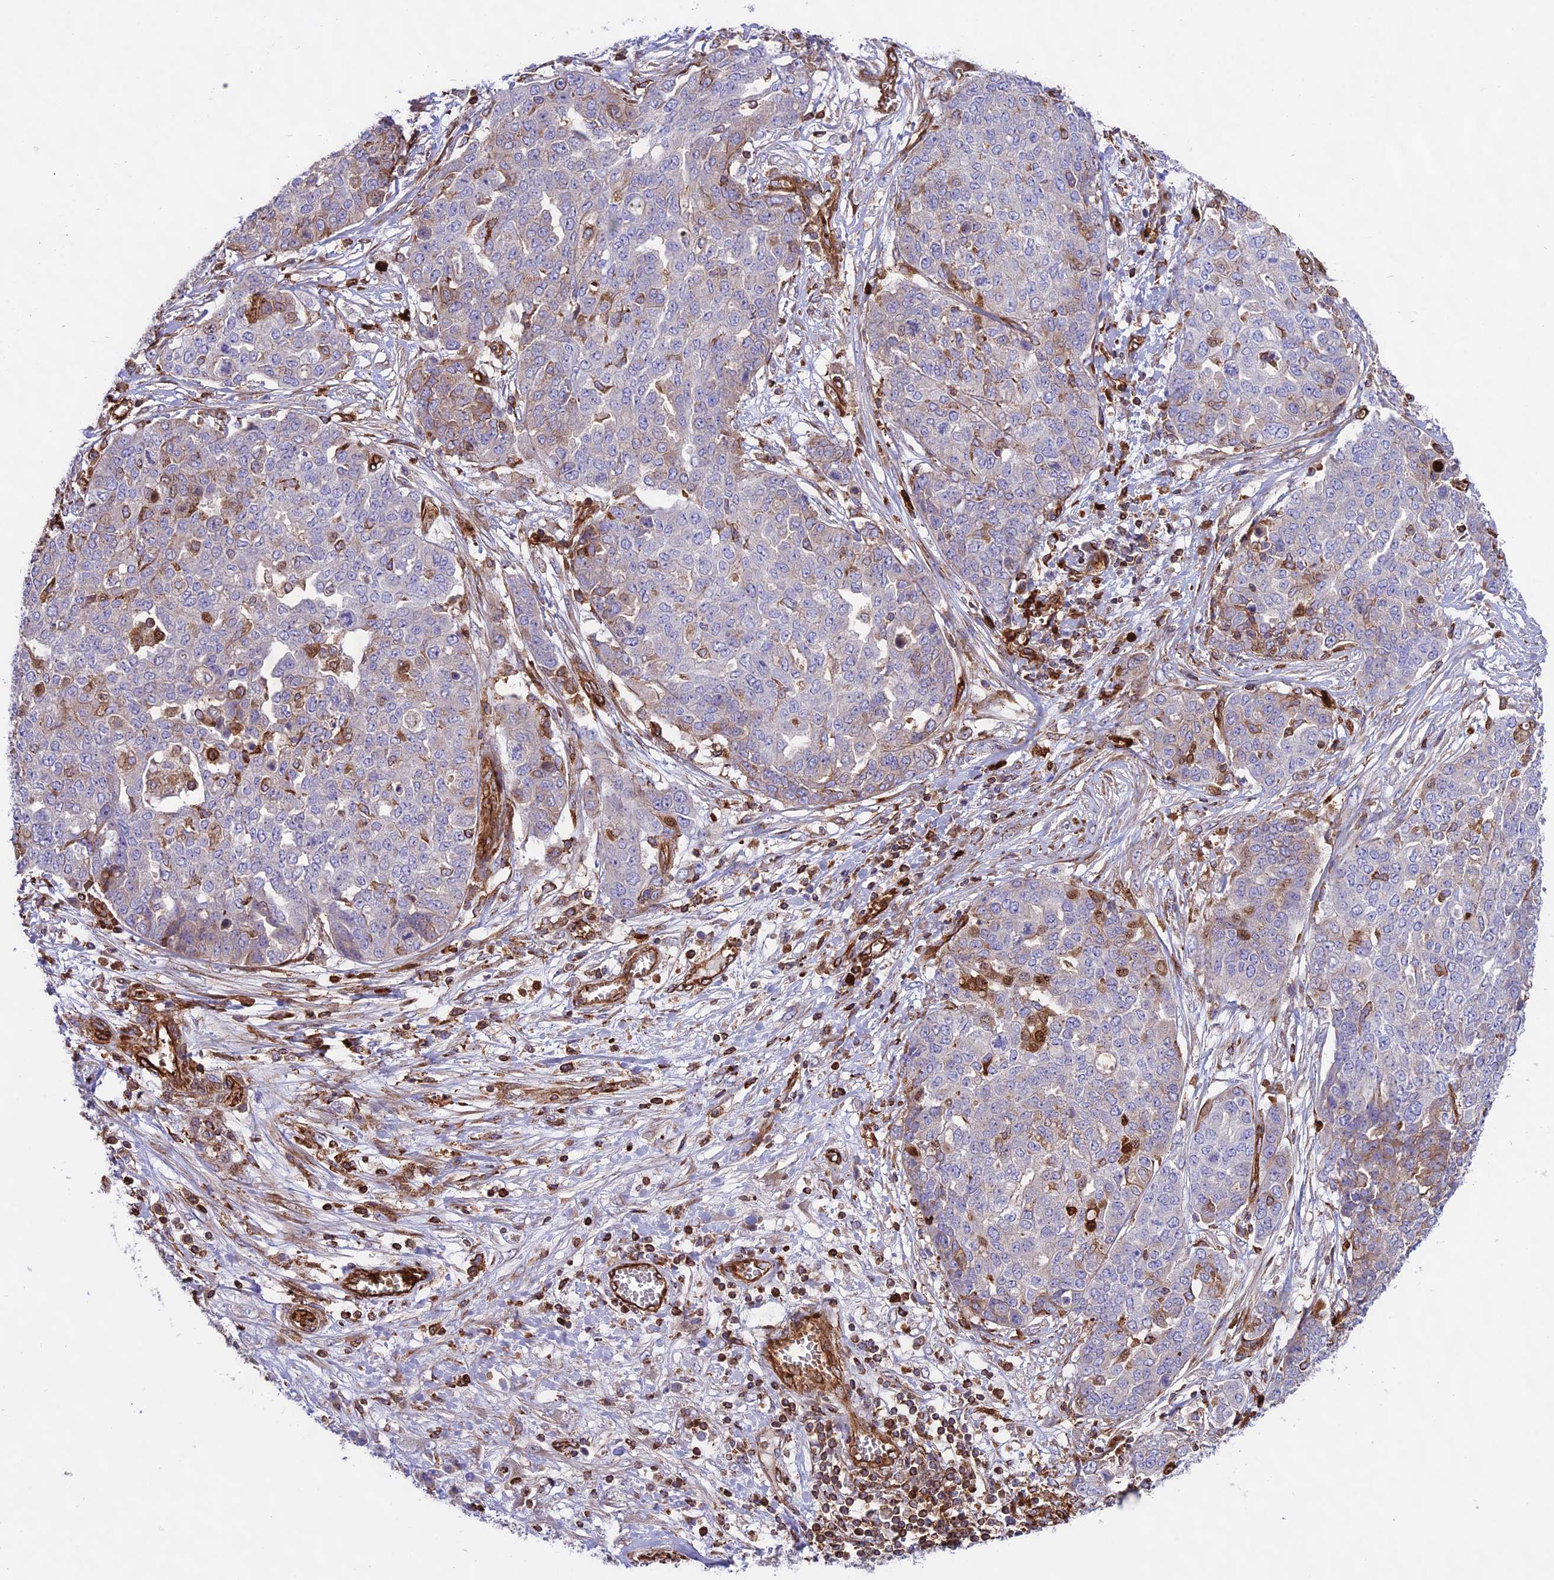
{"staining": {"intensity": "negative", "quantity": "none", "location": "none"}, "tissue": "ovarian cancer", "cell_type": "Tumor cells", "image_type": "cancer", "snomed": [{"axis": "morphology", "description": "Cystadenocarcinoma, serous, NOS"}, {"axis": "topography", "description": "Soft tissue"}, {"axis": "topography", "description": "Ovary"}], "caption": "Human serous cystadenocarcinoma (ovarian) stained for a protein using immunohistochemistry (IHC) exhibits no staining in tumor cells.", "gene": "CD99L2", "patient": {"sex": "female", "age": 57}}